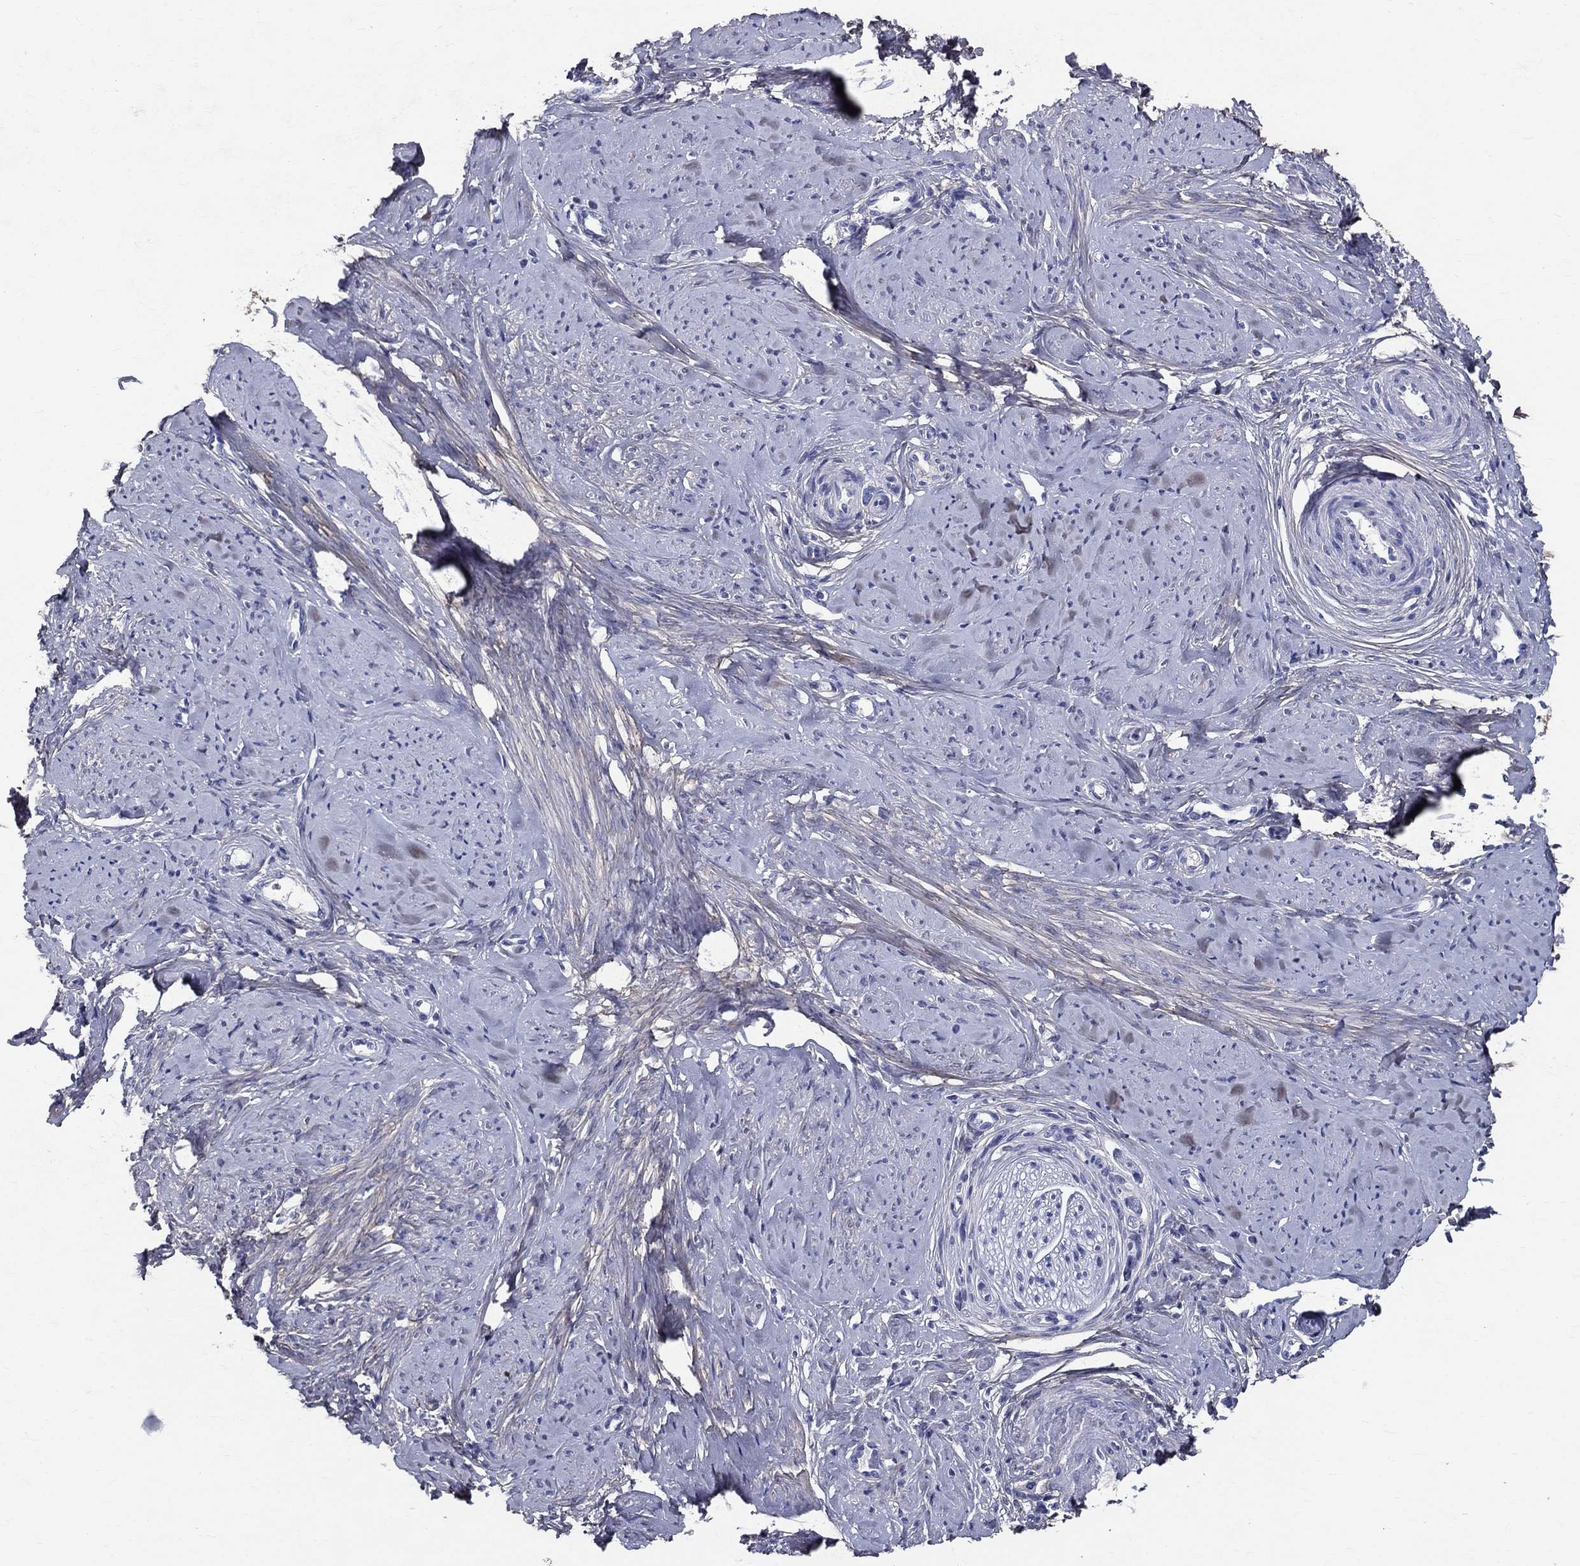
{"staining": {"intensity": "negative", "quantity": "none", "location": "none"}, "tissue": "smooth muscle", "cell_type": "Smooth muscle cells", "image_type": "normal", "snomed": [{"axis": "morphology", "description": "Normal tissue, NOS"}, {"axis": "topography", "description": "Smooth muscle"}], "caption": "The IHC micrograph has no significant positivity in smooth muscle cells of smooth muscle. Brightfield microscopy of IHC stained with DAB (brown) and hematoxylin (blue), captured at high magnification.", "gene": "ANXA10", "patient": {"sex": "female", "age": 48}}